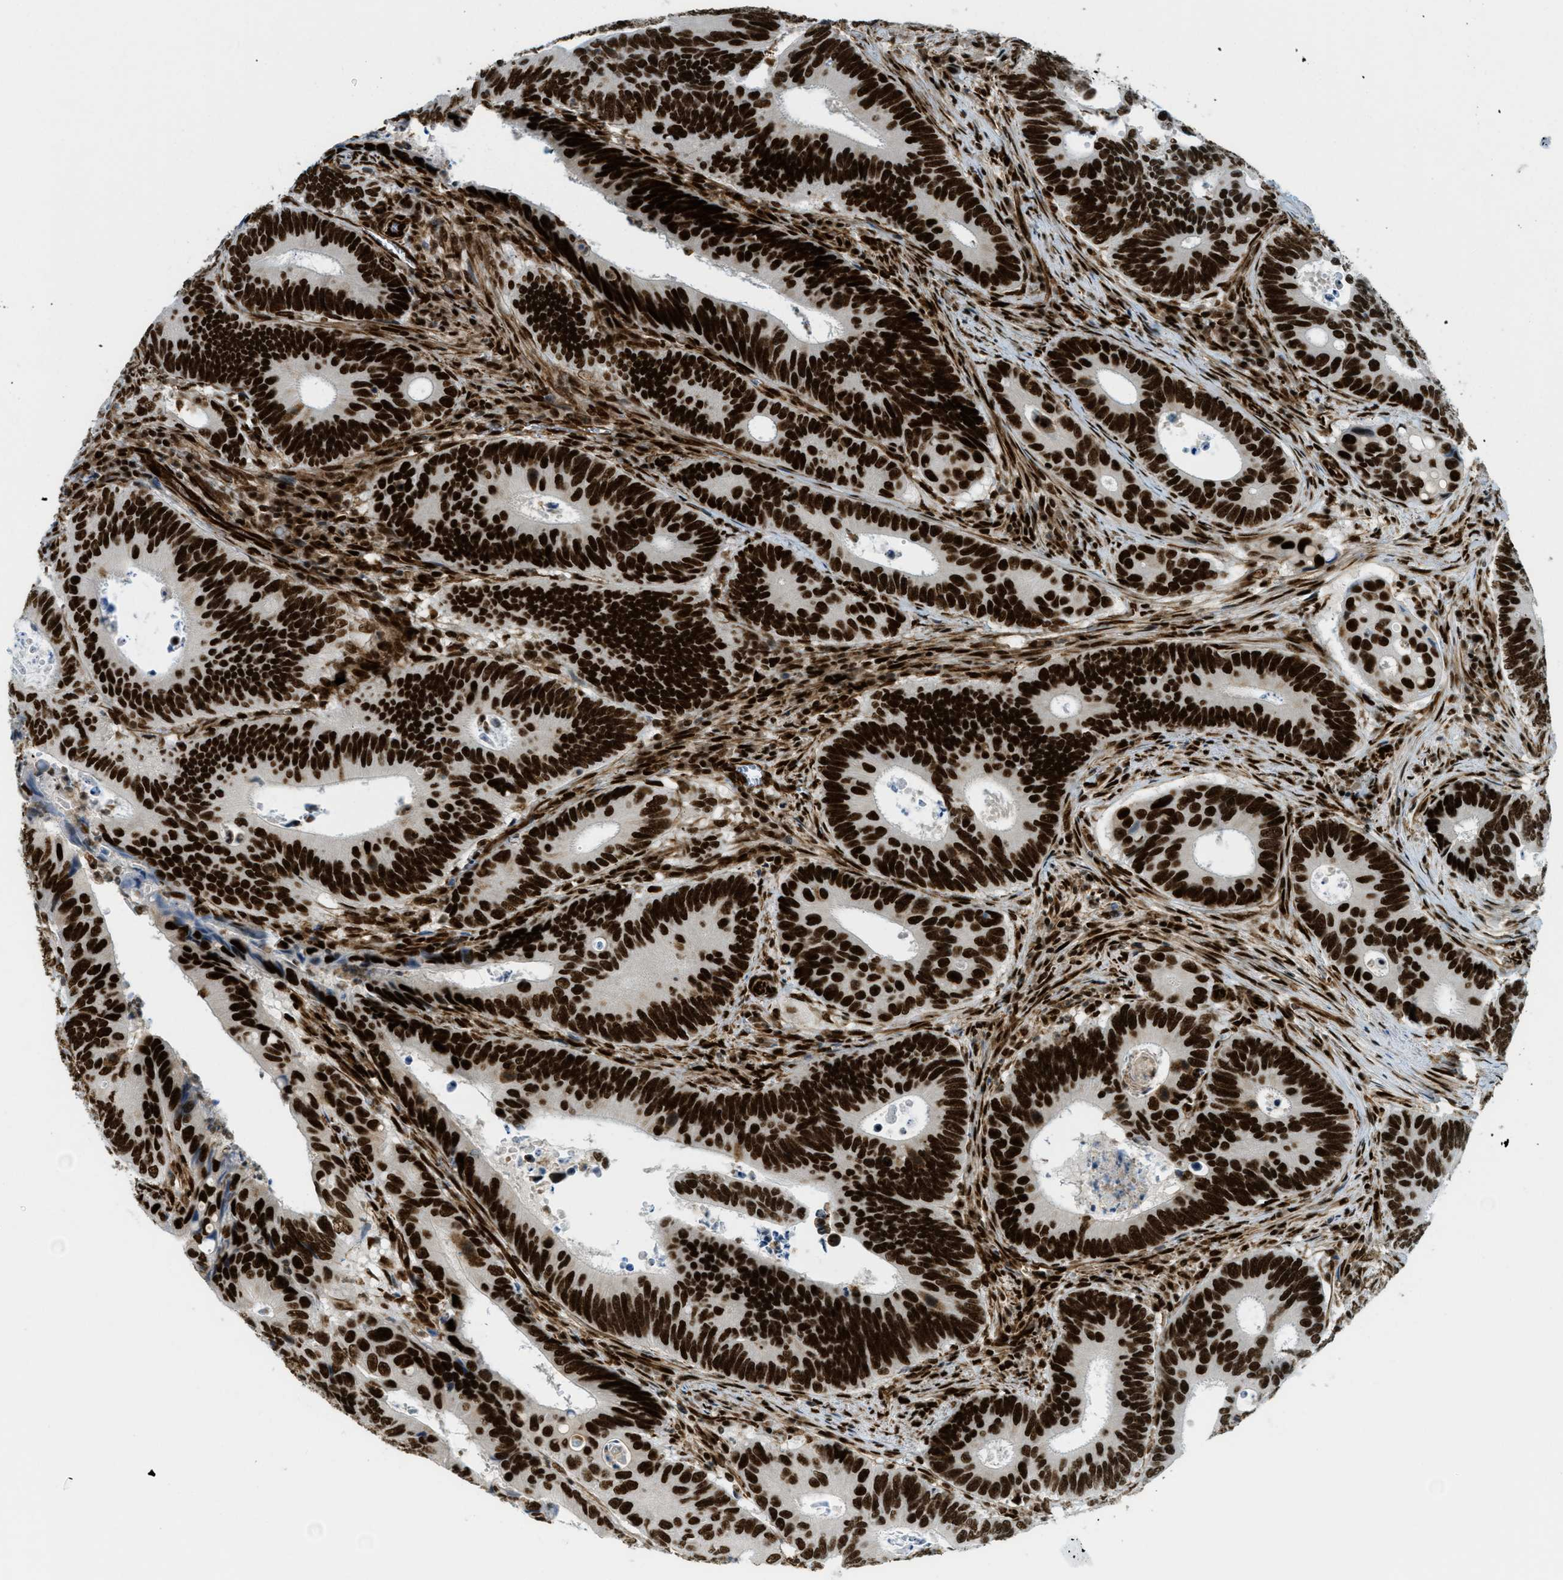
{"staining": {"intensity": "strong", "quantity": ">75%", "location": "nuclear"}, "tissue": "colorectal cancer", "cell_type": "Tumor cells", "image_type": "cancer", "snomed": [{"axis": "morphology", "description": "Inflammation, NOS"}, {"axis": "morphology", "description": "Adenocarcinoma, NOS"}, {"axis": "topography", "description": "Colon"}], "caption": "Colorectal cancer (adenocarcinoma) stained with DAB immunohistochemistry (IHC) exhibits high levels of strong nuclear expression in approximately >75% of tumor cells.", "gene": "ZFR", "patient": {"sex": "male", "age": 72}}